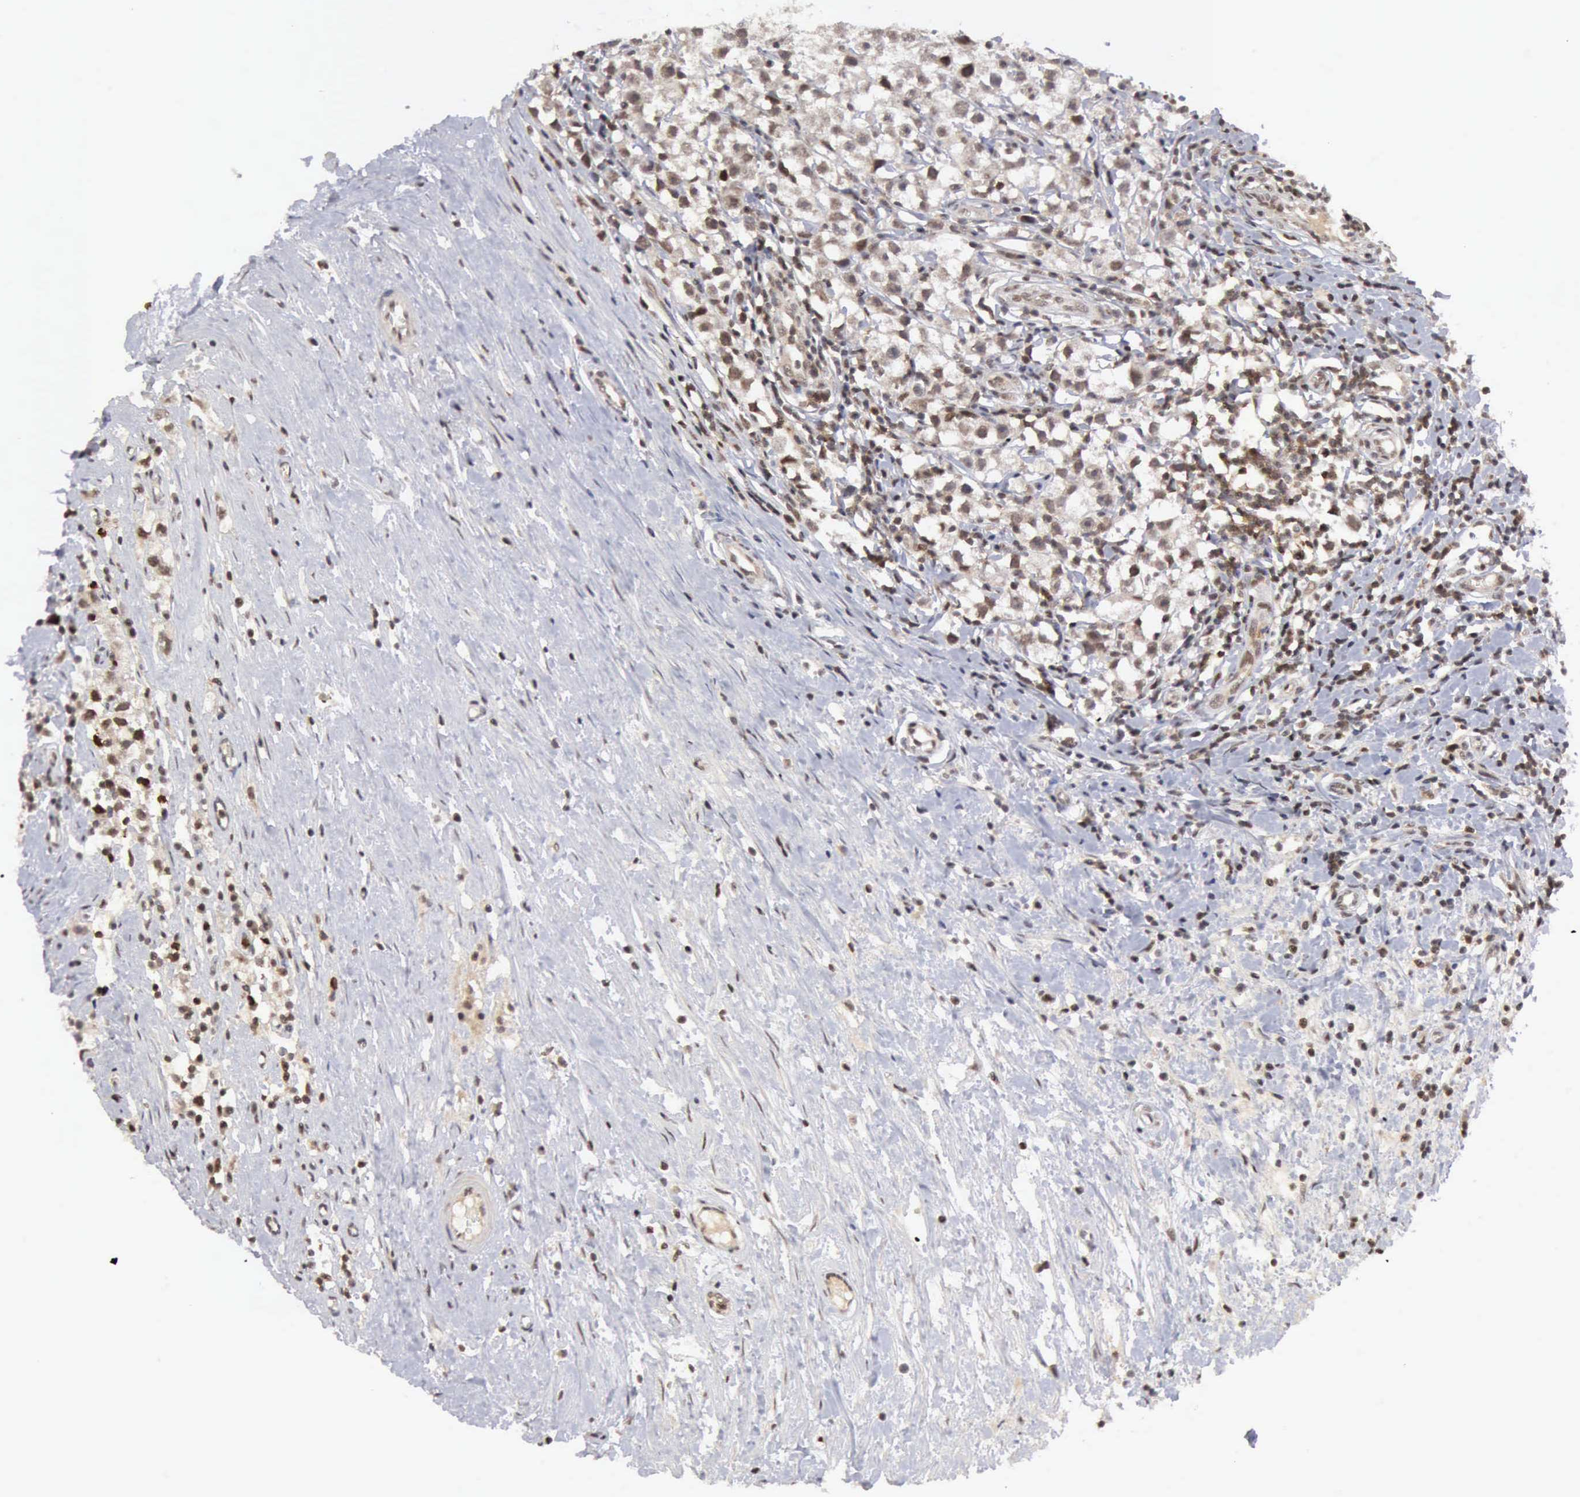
{"staining": {"intensity": "weak", "quantity": ">75%", "location": "cytoplasmic/membranous,nuclear"}, "tissue": "testis cancer", "cell_type": "Tumor cells", "image_type": "cancer", "snomed": [{"axis": "morphology", "description": "Seminoma, NOS"}, {"axis": "topography", "description": "Testis"}], "caption": "Tumor cells demonstrate weak cytoplasmic/membranous and nuclear positivity in about >75% of cells in testis cancer. The staining was performed using DAB (3,3'-diaminobenzidine) to visualize the protein expression in brown, while the nuclei were stained in blue with hematoxylin (Magnification: 20x).", "gene": "CDKN2A", "patient": {"sex": "male", "age": 35}}